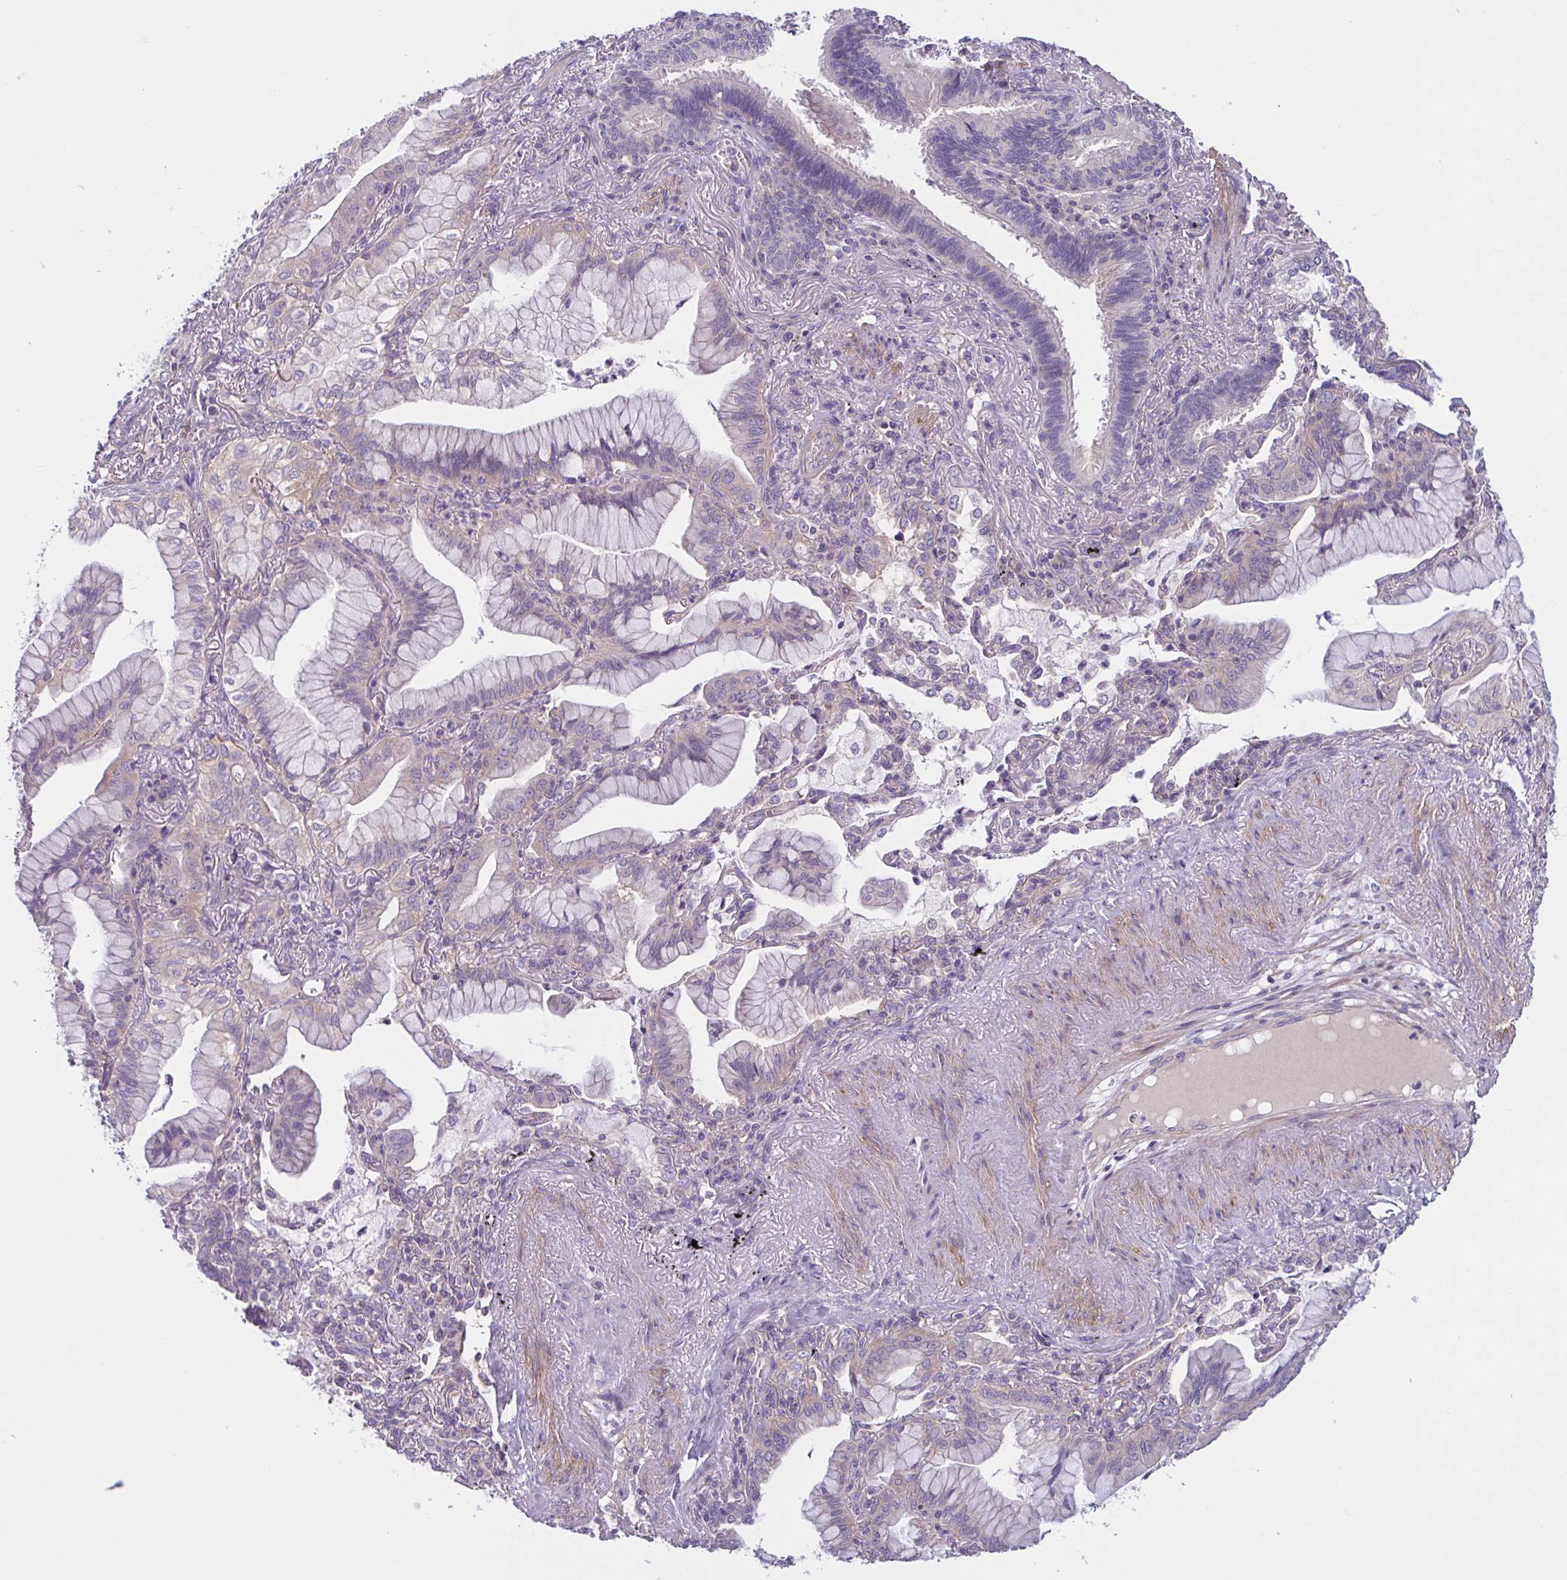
{"staining": {"intensity": "negative", "quantity": "none", "location": "none"}, "tissue": "lung cancer", "cell_type": "Tumor cells", "image_type": "cancer", "snomed": [{"axis": "morphology", "description": "Adenocarcinoma, NOS"}, {"axis": "topography", "description": "Lung"}], "caption": "IHC micrograph of neoplastic tissue: human lung adenocarcinoma stained with DAB (3,3'-diaminobenzidine) reveals no significant protein expression in tumor cells.", "gene": "WNT9B", "patient": {"sex": "male", "age": 77}}